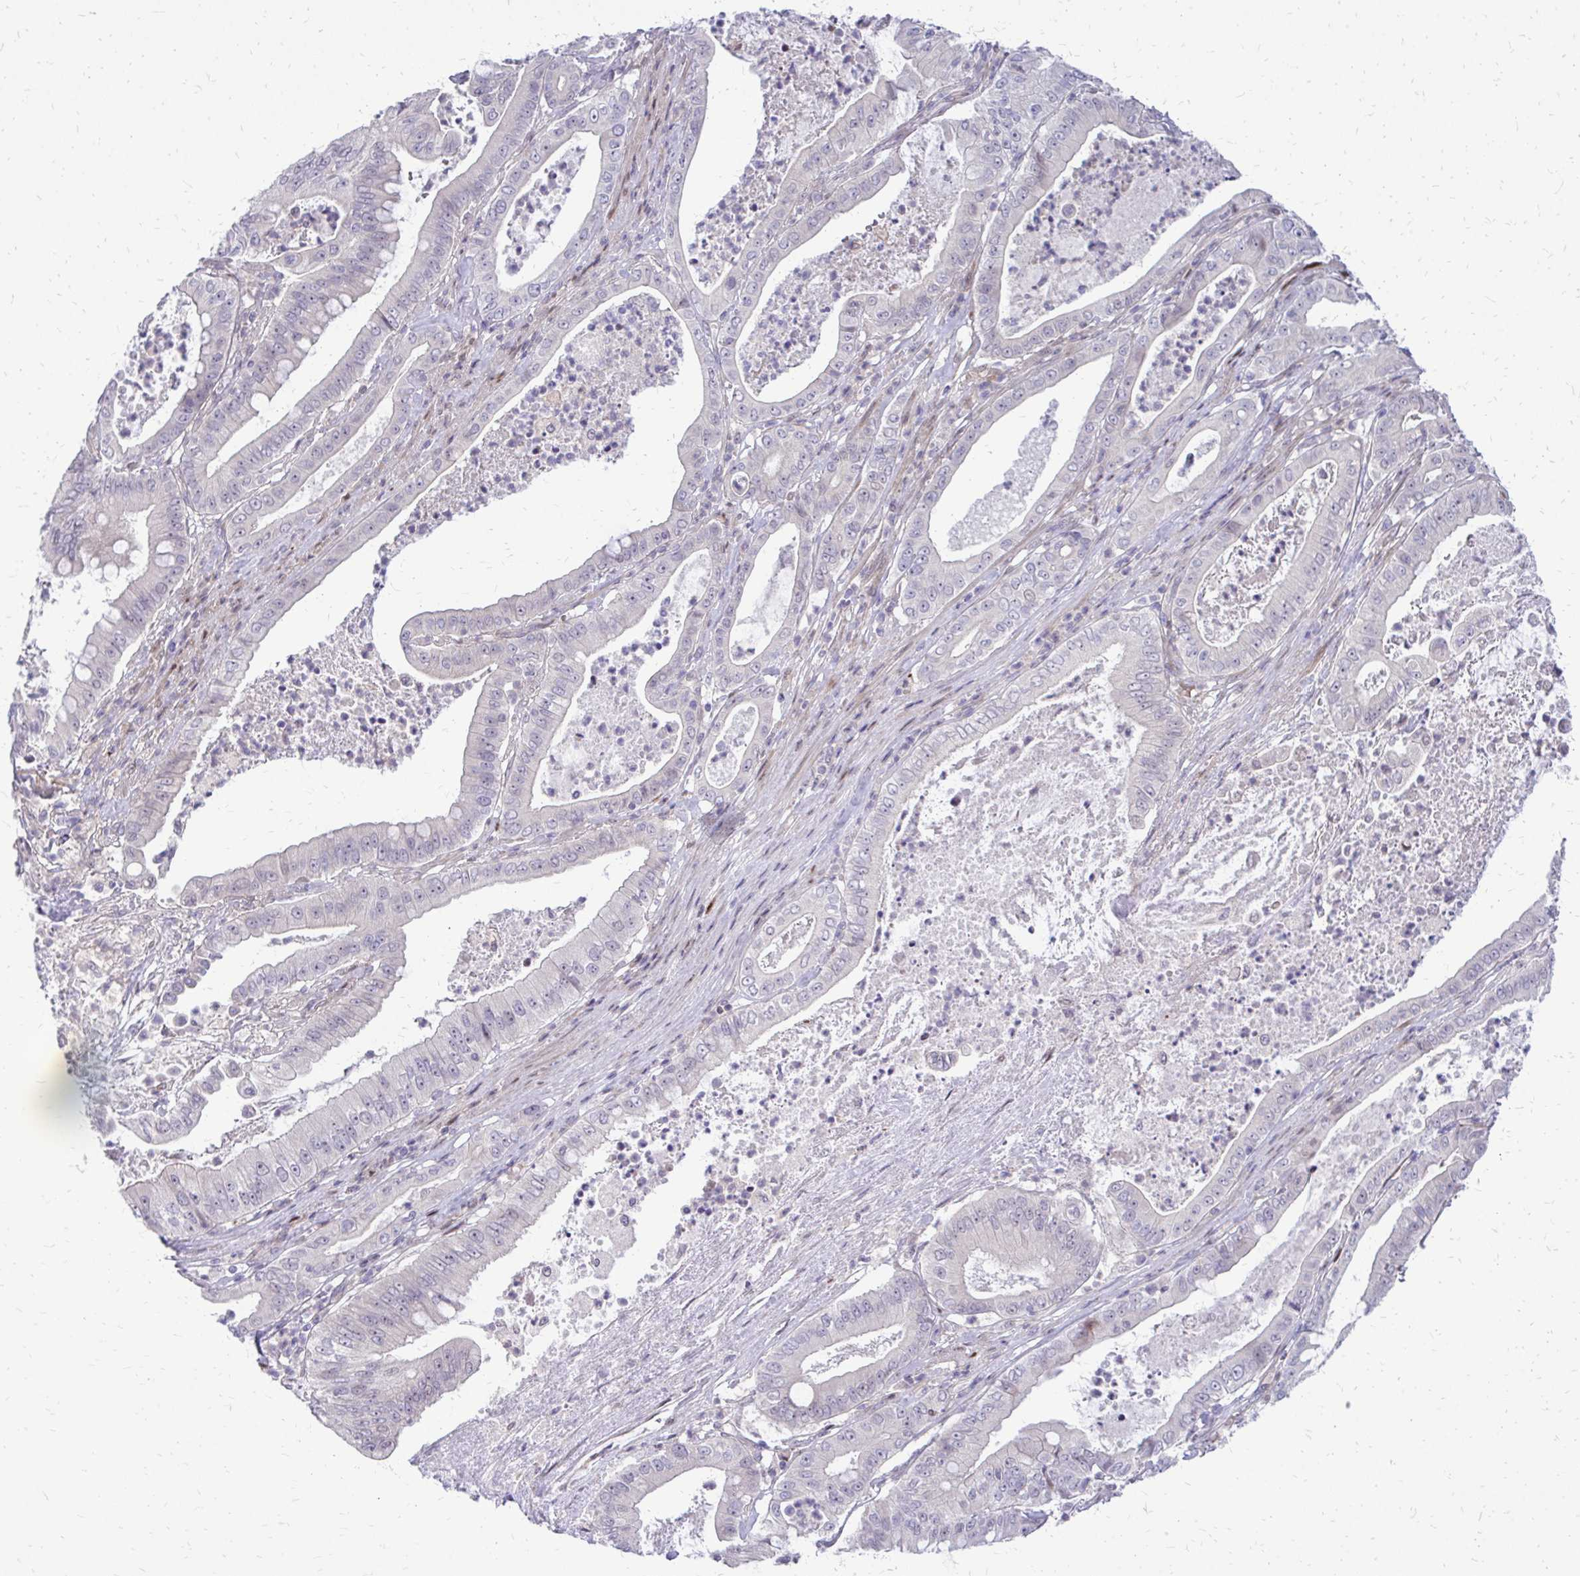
{"staining": {"intensity": "negative", "quantity": "none", "location": "none"}, "tissue": "pancreatic cancer", "cell_type": "Tumor cells", "image_type": "cancer", "snomed": [{"axis": "morphology", "description": "Adenocarcinoma, NOS"}, {"axis": "topography", "description": "Pancreas"}], "caption": "Tumor cells show no significant protein positivity in pancreatic cancer.", "gene": "PPDPFL", "patient": {"sex": "male", "age": 71}}